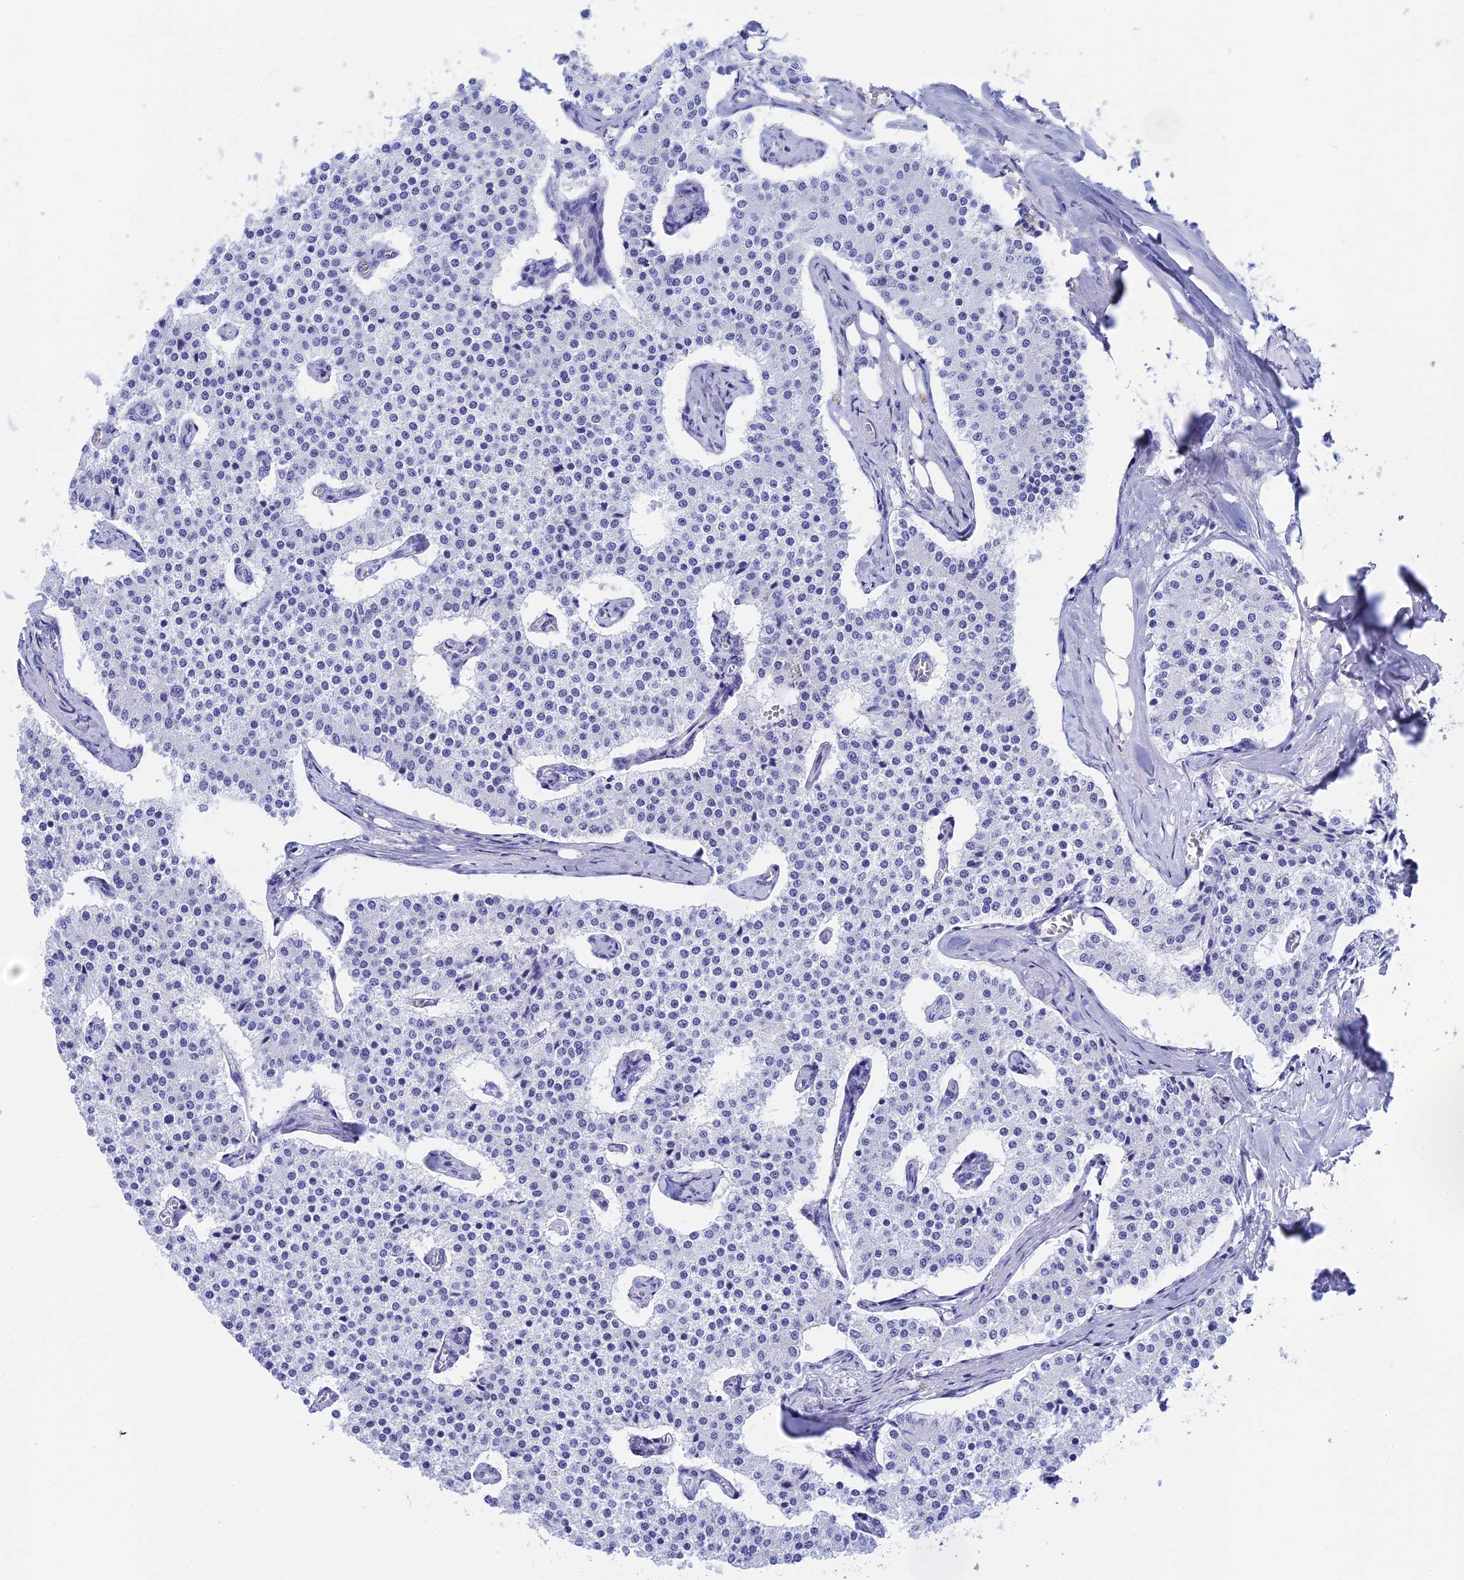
{"staining": {"intensity": "negative", "quantity": "none", "location": "none"}, "tissue": "carcinoid", "cell_type": "Tumor cells", "image_type": "cancer", "snomed": [{"axis": "morphology", "description": "Carcinoid, malignant, NOS"}, {"axis": "topography", "description": "Colon"}], "caption": "There is no significant expression in tumor cells of carcinoid. (DAB IHC visualized using brightfield microscopy, high magnification).", "gene": "TEX101", "patient": {"sex": "female", "age": 52}}